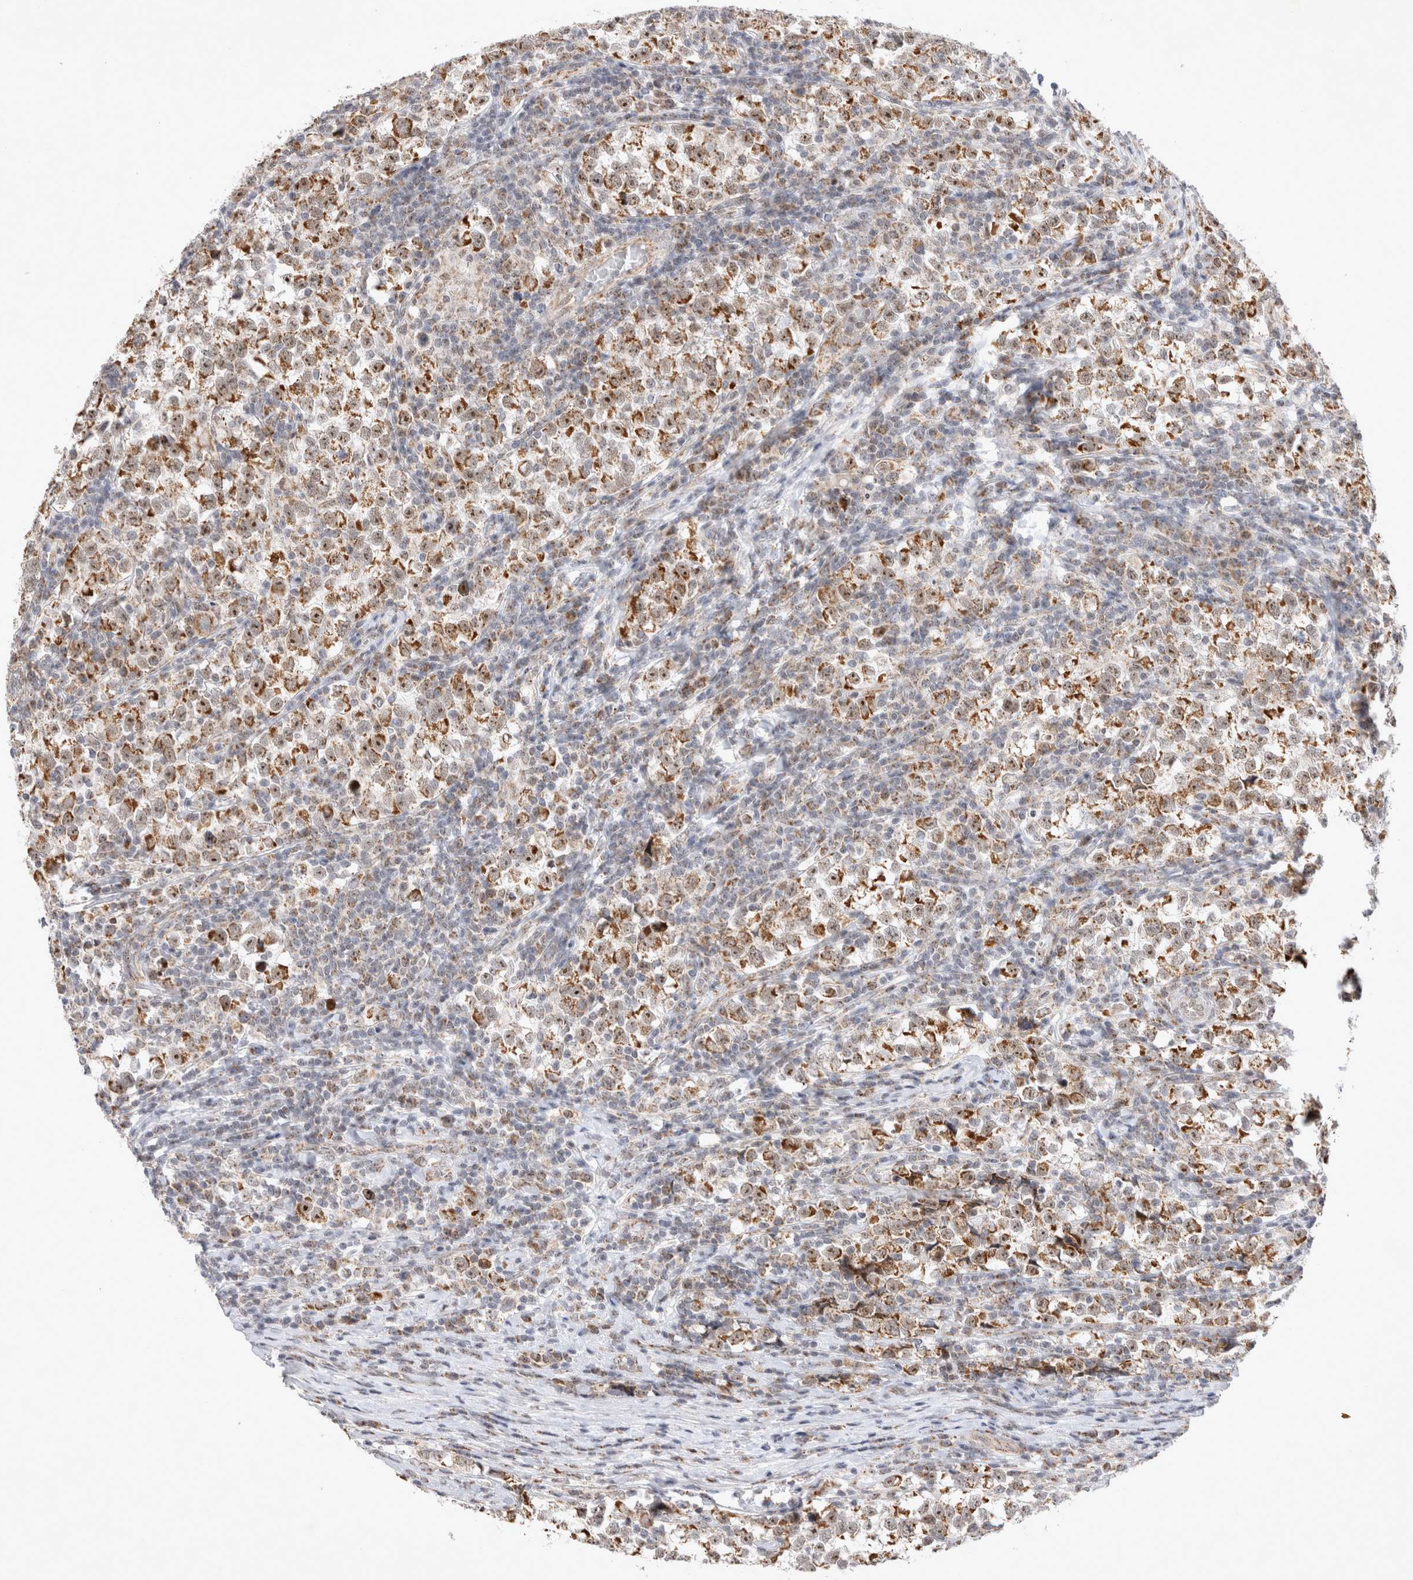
{"staining": {"intensity": "moderate", "quantity": ">75%", "location": "cytoplasmic/membranous,nuclear"}, "tissue": "testis cancer", "cell_type": "Tumor cells", "image_type": "cancer", "snomed": [{"axis": "morphology", "description": "Normal tissue, NOS"}, {"axis": "morphology", "description": "Seminoma, NOS"}, {"axis": "topography", "description": "Testis"}], "caption": "Testis cancer tissue shows moderate cytoplasmic/membranous and nuclear staining in about >75% of tumor cells, visualized by immunohistochemistry.", "gene": "MRPL37", "patient": {"sex": "male", "age": 43}}